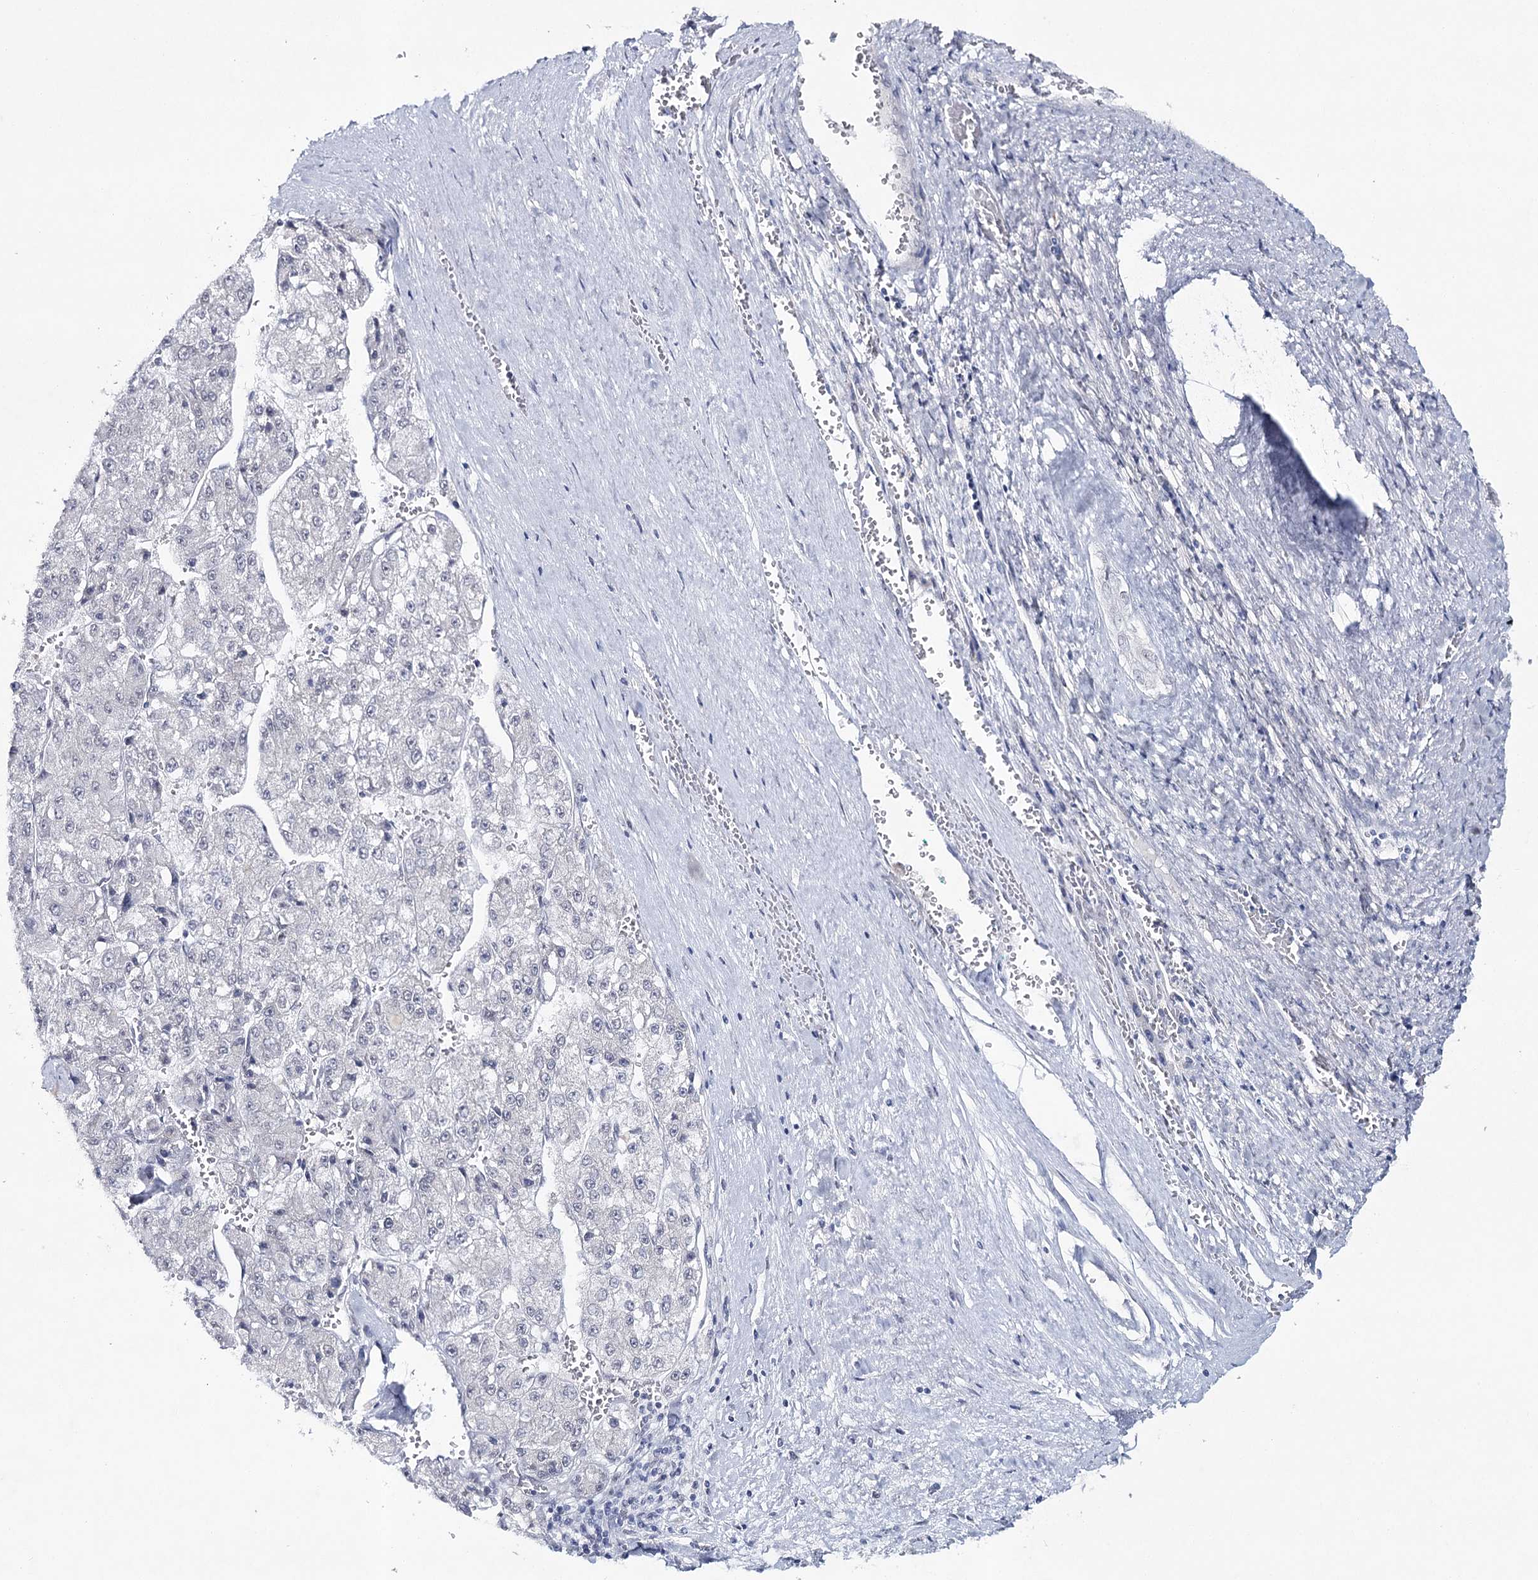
{"staining": {"intensity": "negative", "quantity": "none", "location": "none"}, "tissue": "liver cancer", "cell_type": "Tumor cells", "image_type": "cancer", "snomed": [{"axis": "morphology", "description": "Carcinoma, Hepatocellular, NOS"}, {"axis": "topography", "description": "Liver"}], "caption": "Immunohistochemistry (IHC) of hepatocellular carcinoma (liver) shows no staining in tumor cells.", "gene": "ZC3H8", "patient": {"sex": "female", "age": 73}}